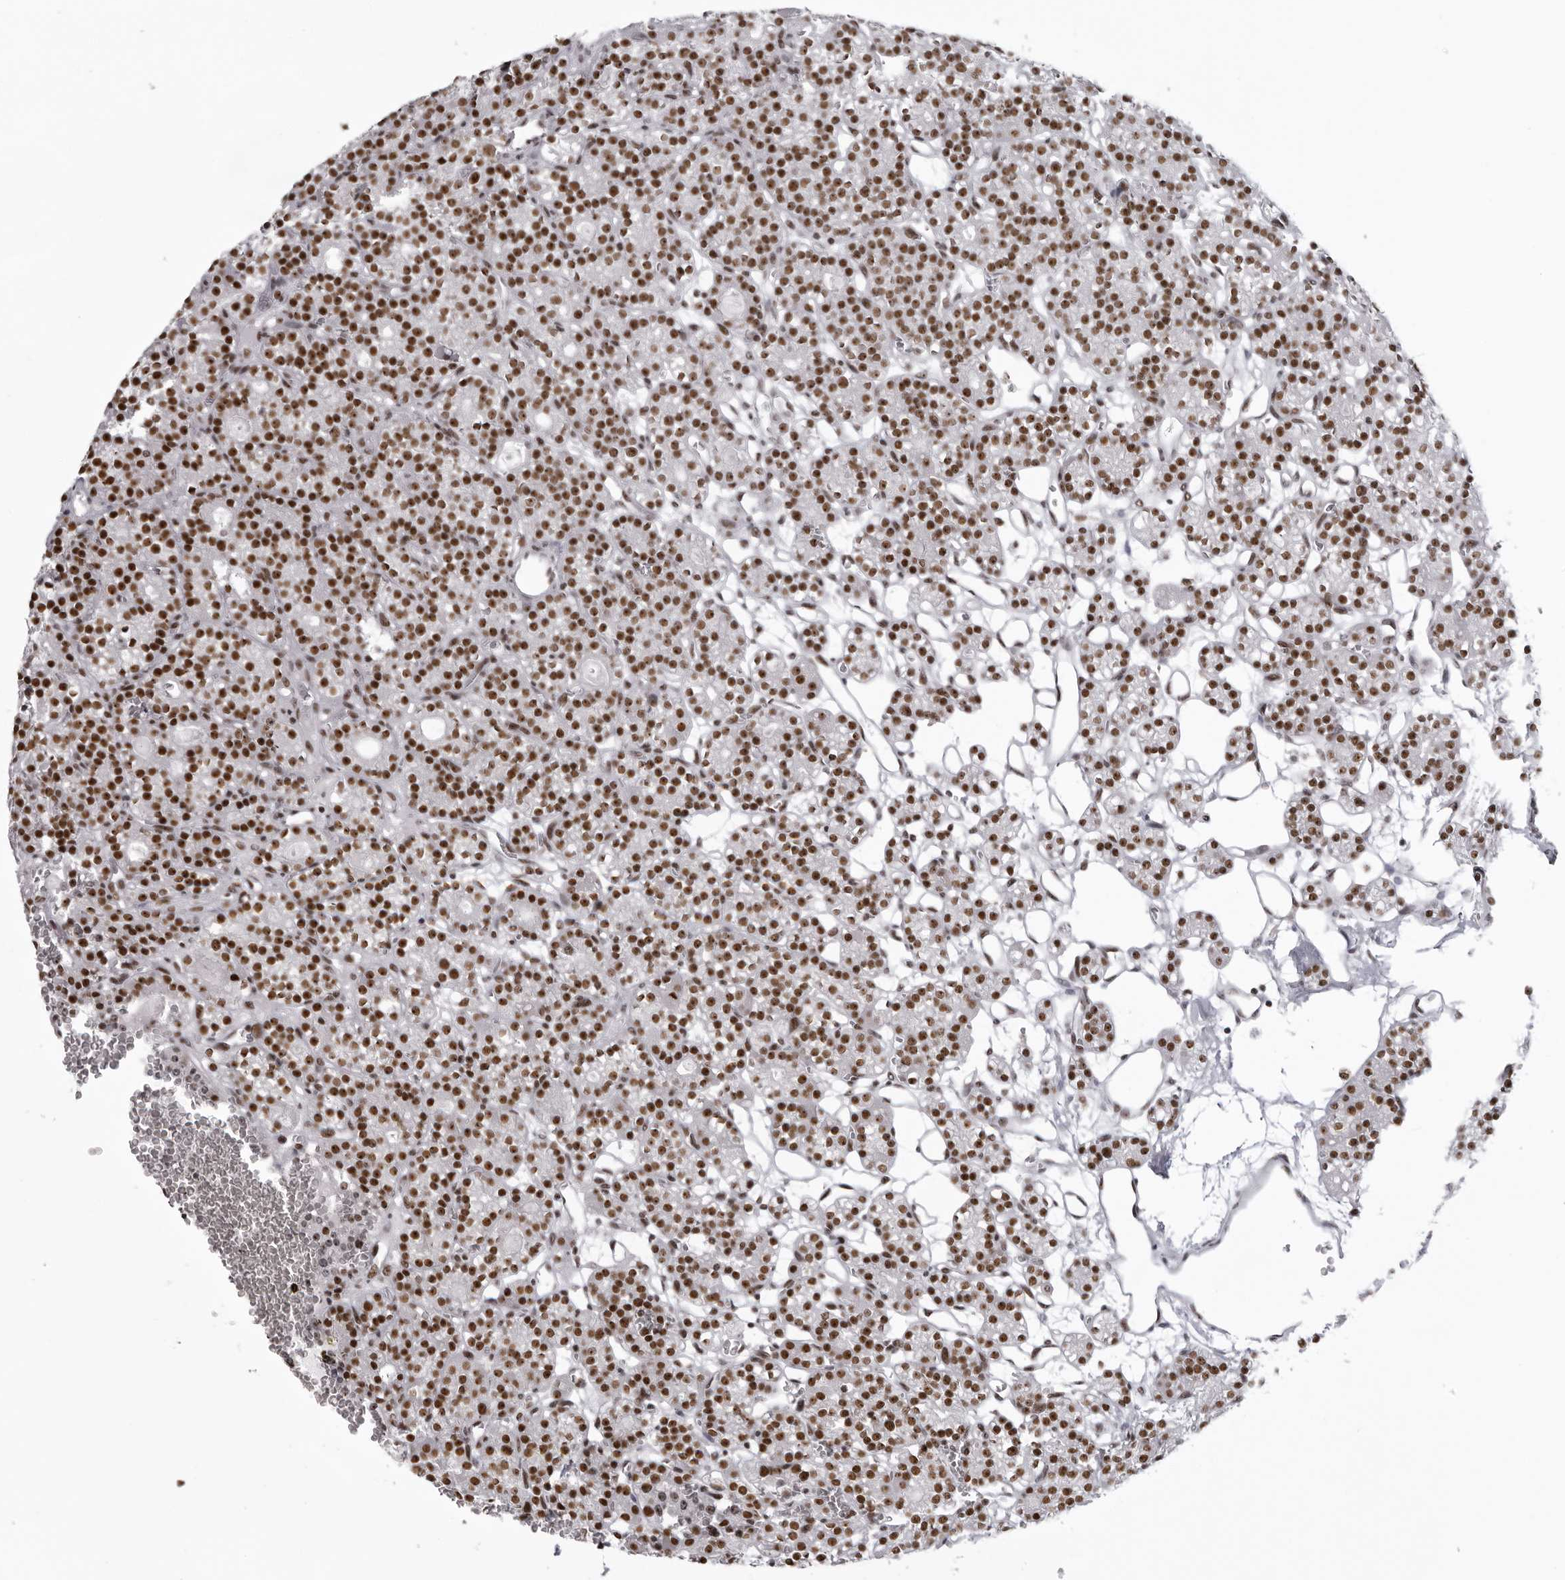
{"staining": {"intensity": "strong", "quantity": ">75%", "location": "nuclear"}, "tissue": "parathyroid gland", "cell_type": "Glandular cells", "image_type": "normal", "snomed": [{"axis": "morphology", "description": "Normal tissue, NOS"}, {"axis": "topography", "description": "Parathyroid gland"}], "caption": "Parathyroid gland was stained to show a protein in brown. There is high levels of strong nuclear expression in approximately >75% of glandular cells. The protein is shown in brown color, while the nuclei are stained blue.", "gene": "DHX9", "patient": {"sex": "female", "age": 64}}